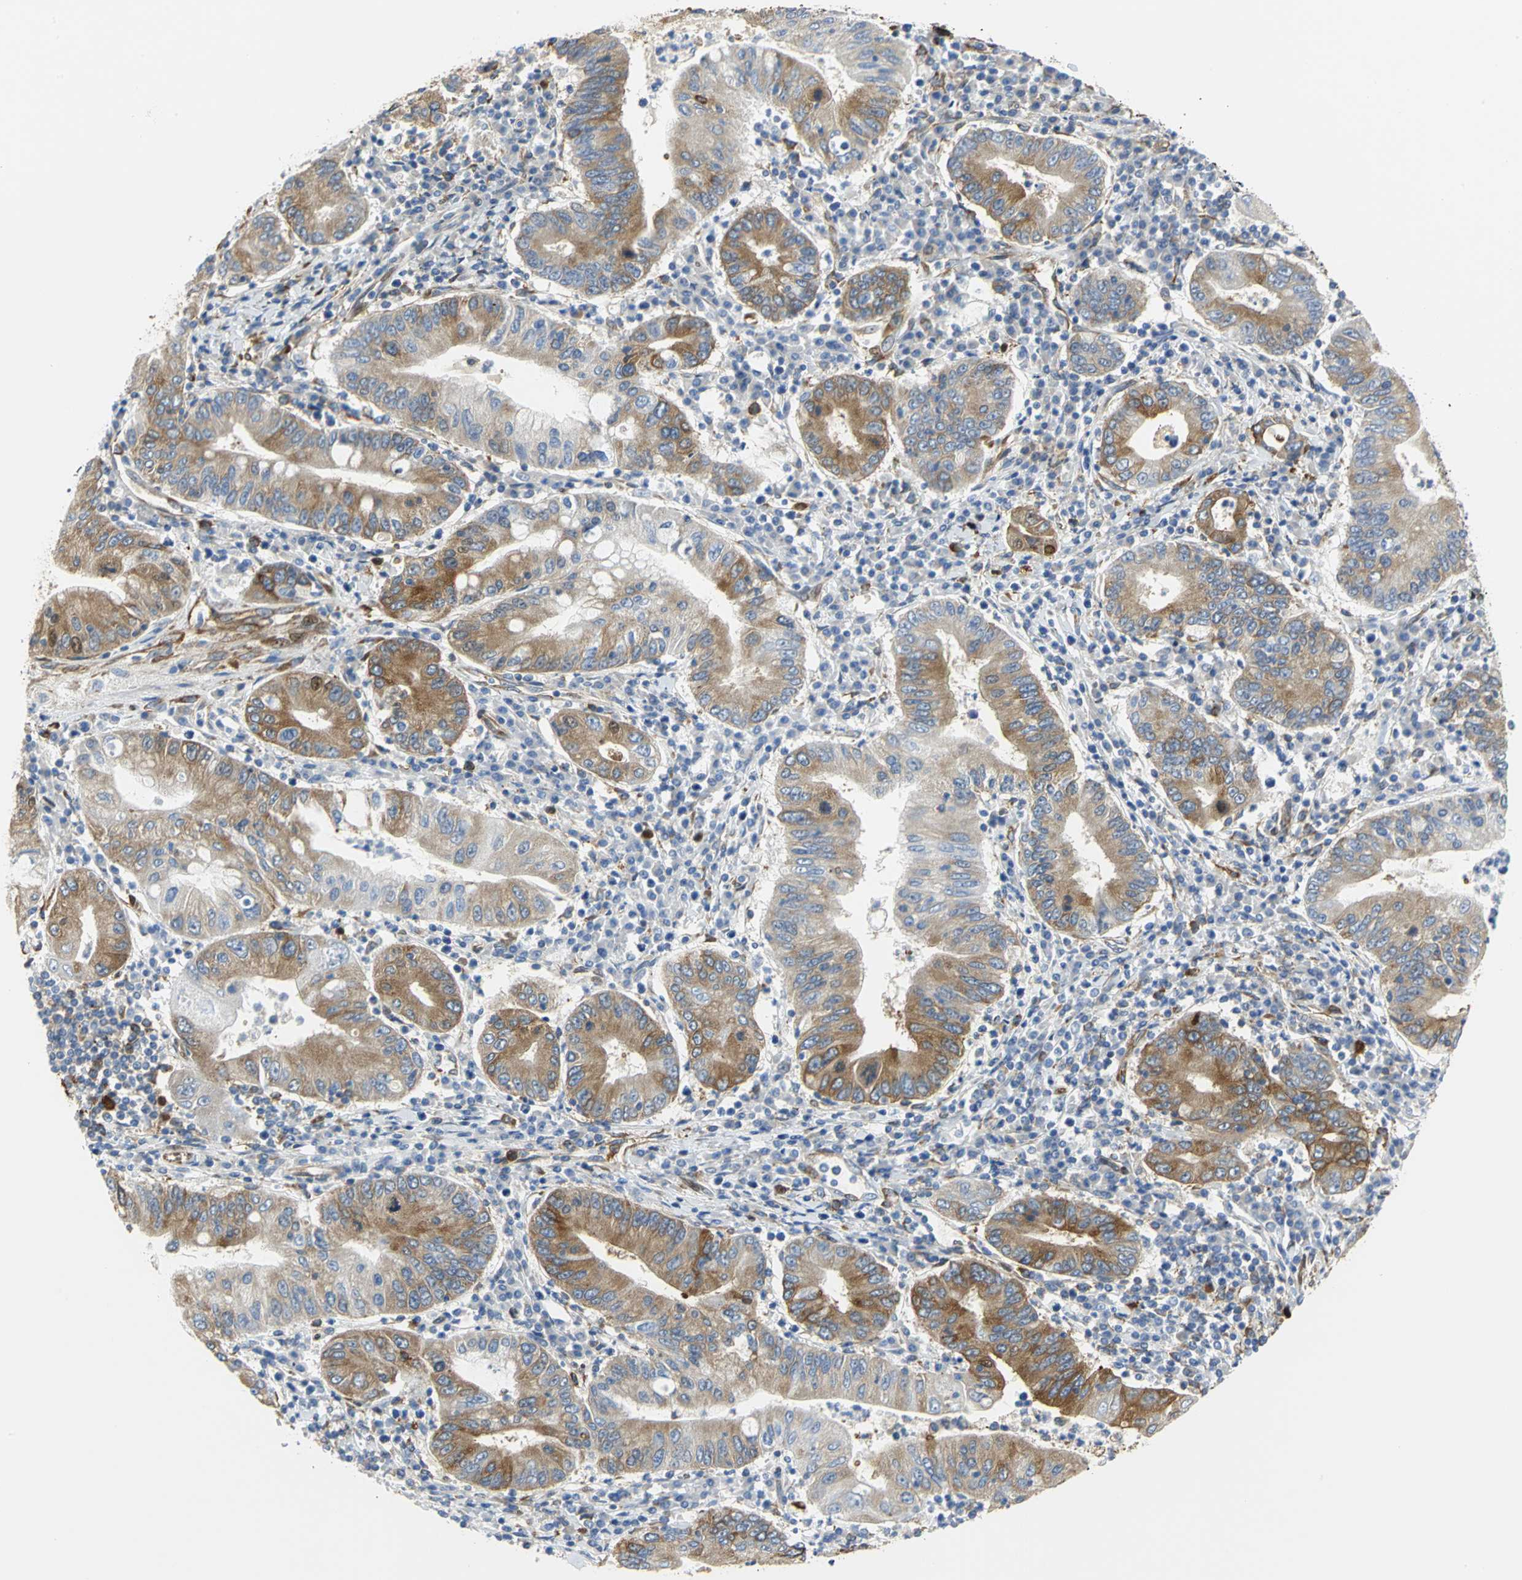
{"staining": {"intensity": "moderate", "quantity": ">75%", "location": "cytoplasmic/membranous"}, "tissue": "stomach cancer", "cell_type": "Tumor cells", "image_type": "cancer", "snomed": [{"axis": "morphology", "description": "Normal tissue, NOS"}, {"axis": "morphology", "description": "Adenocarcinoma, NOS"}, {"axis": "topography", "description": "Esophagus"}, {"axis": "topography", "description": "Stomach, upper"}, {"axis": "topography", "description": "Peripheral nerve tissue"}], "caption": "DAB (3,3'-diaminobenzidine) immunohistochemical staining of human stomach cancer exhibits moderate cytoplasmic/membranous protein expression in about >75% of tumor cells.", "gene": "YBX1", "patient": {"sex": "male", "age": 62}}